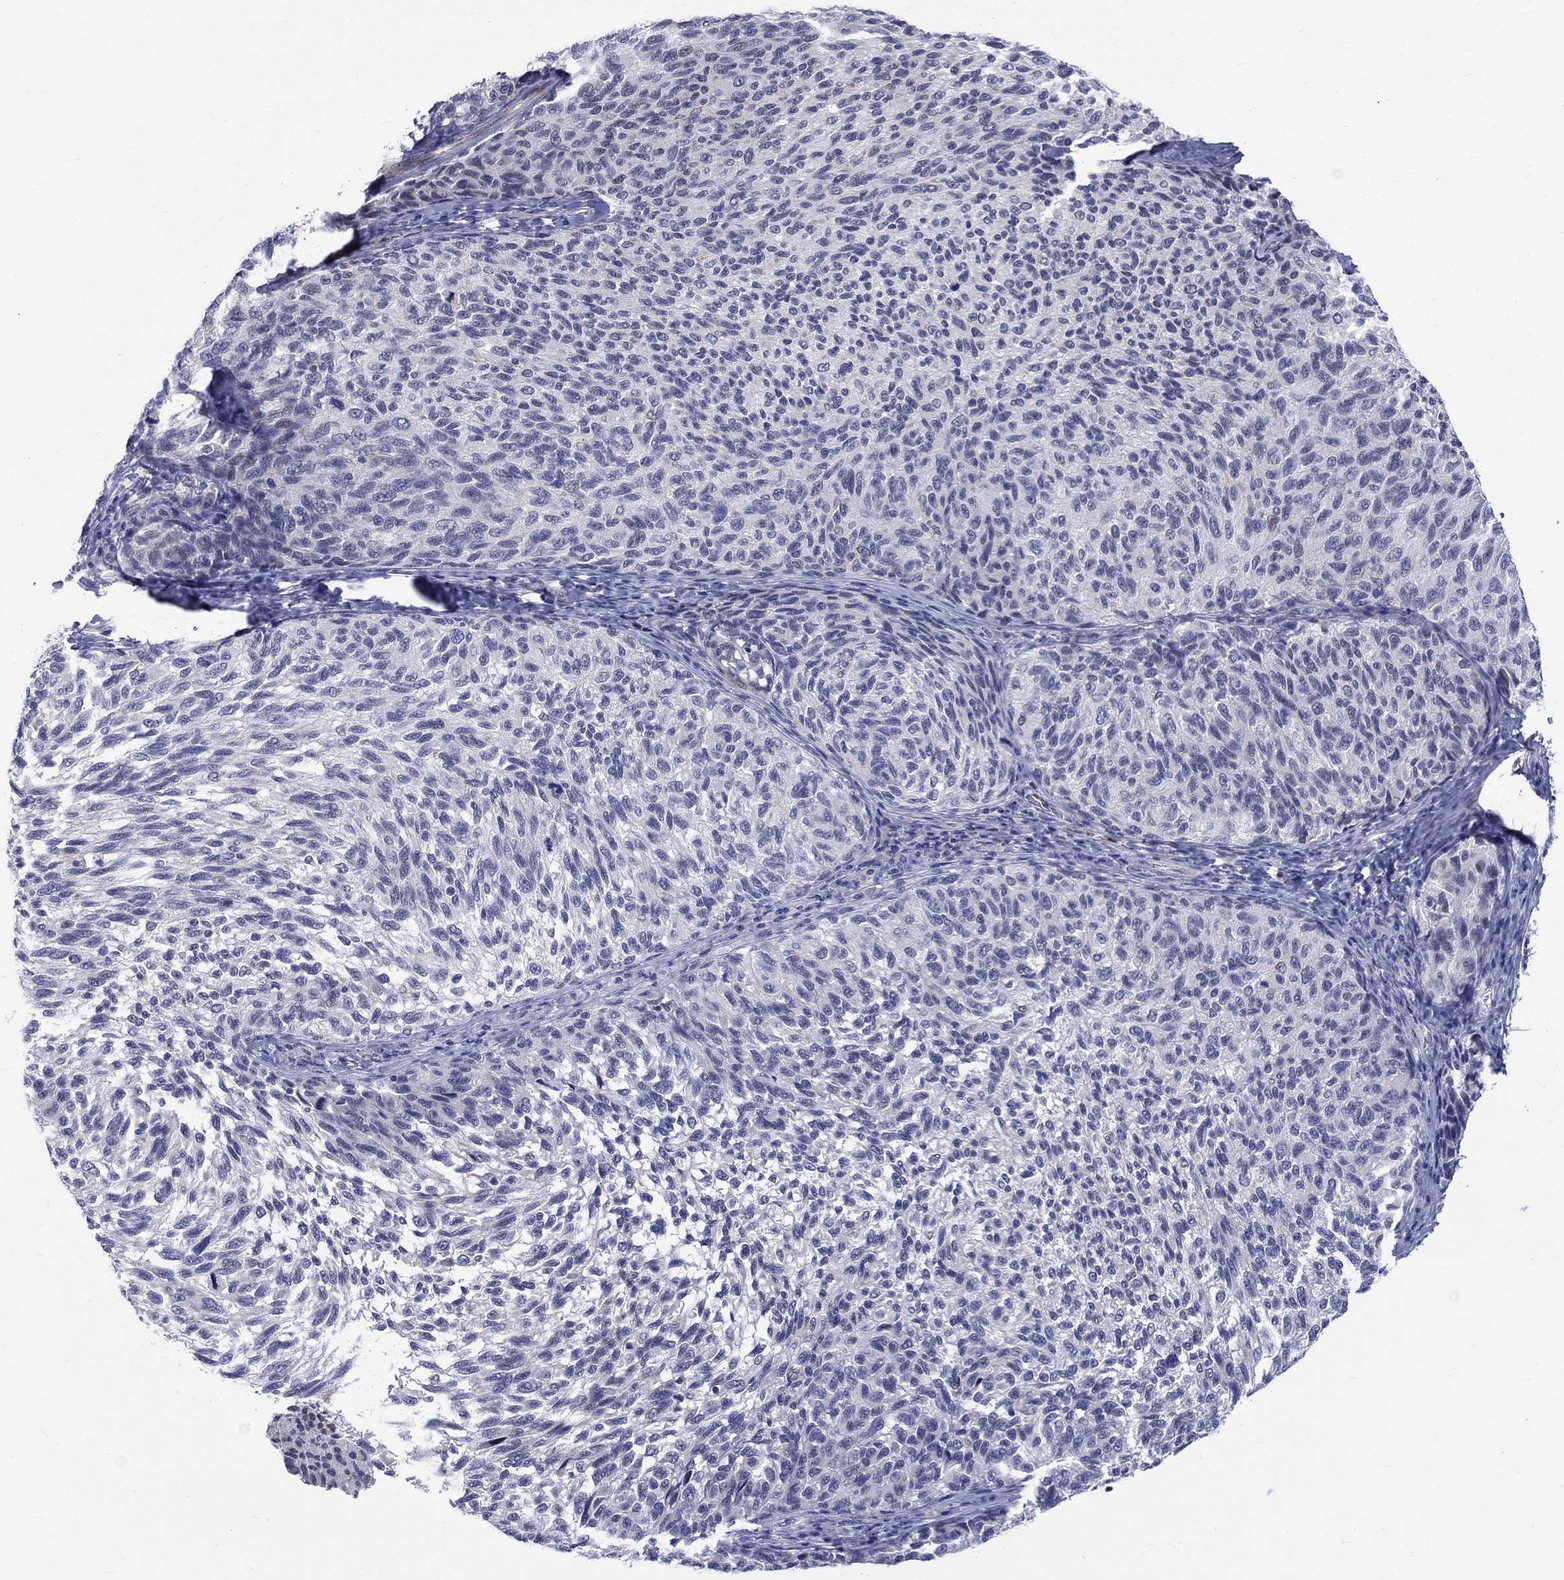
{"staining": {"intensity": "negative", "quantity": "none", "location": "none"}, "tissue": "melanoma", "cell_type": "Tumor cells", "image_type": "cancer", "snomed": [{"axis": "morphology", "description": "Malignant melanoma, NOS"}, {"axis": "topography", "description": "Skin"}], "caption": "Immunohistochemistry of human melanoma shows no staining in tumor cells. (DAB (3,3'-diaminobenzidine) immunohistochemistry visualized using brightfield microscopy, high magnification).", "gene": "ST6GALNAC1", "patient": {"sex": "female", "age": 73}}